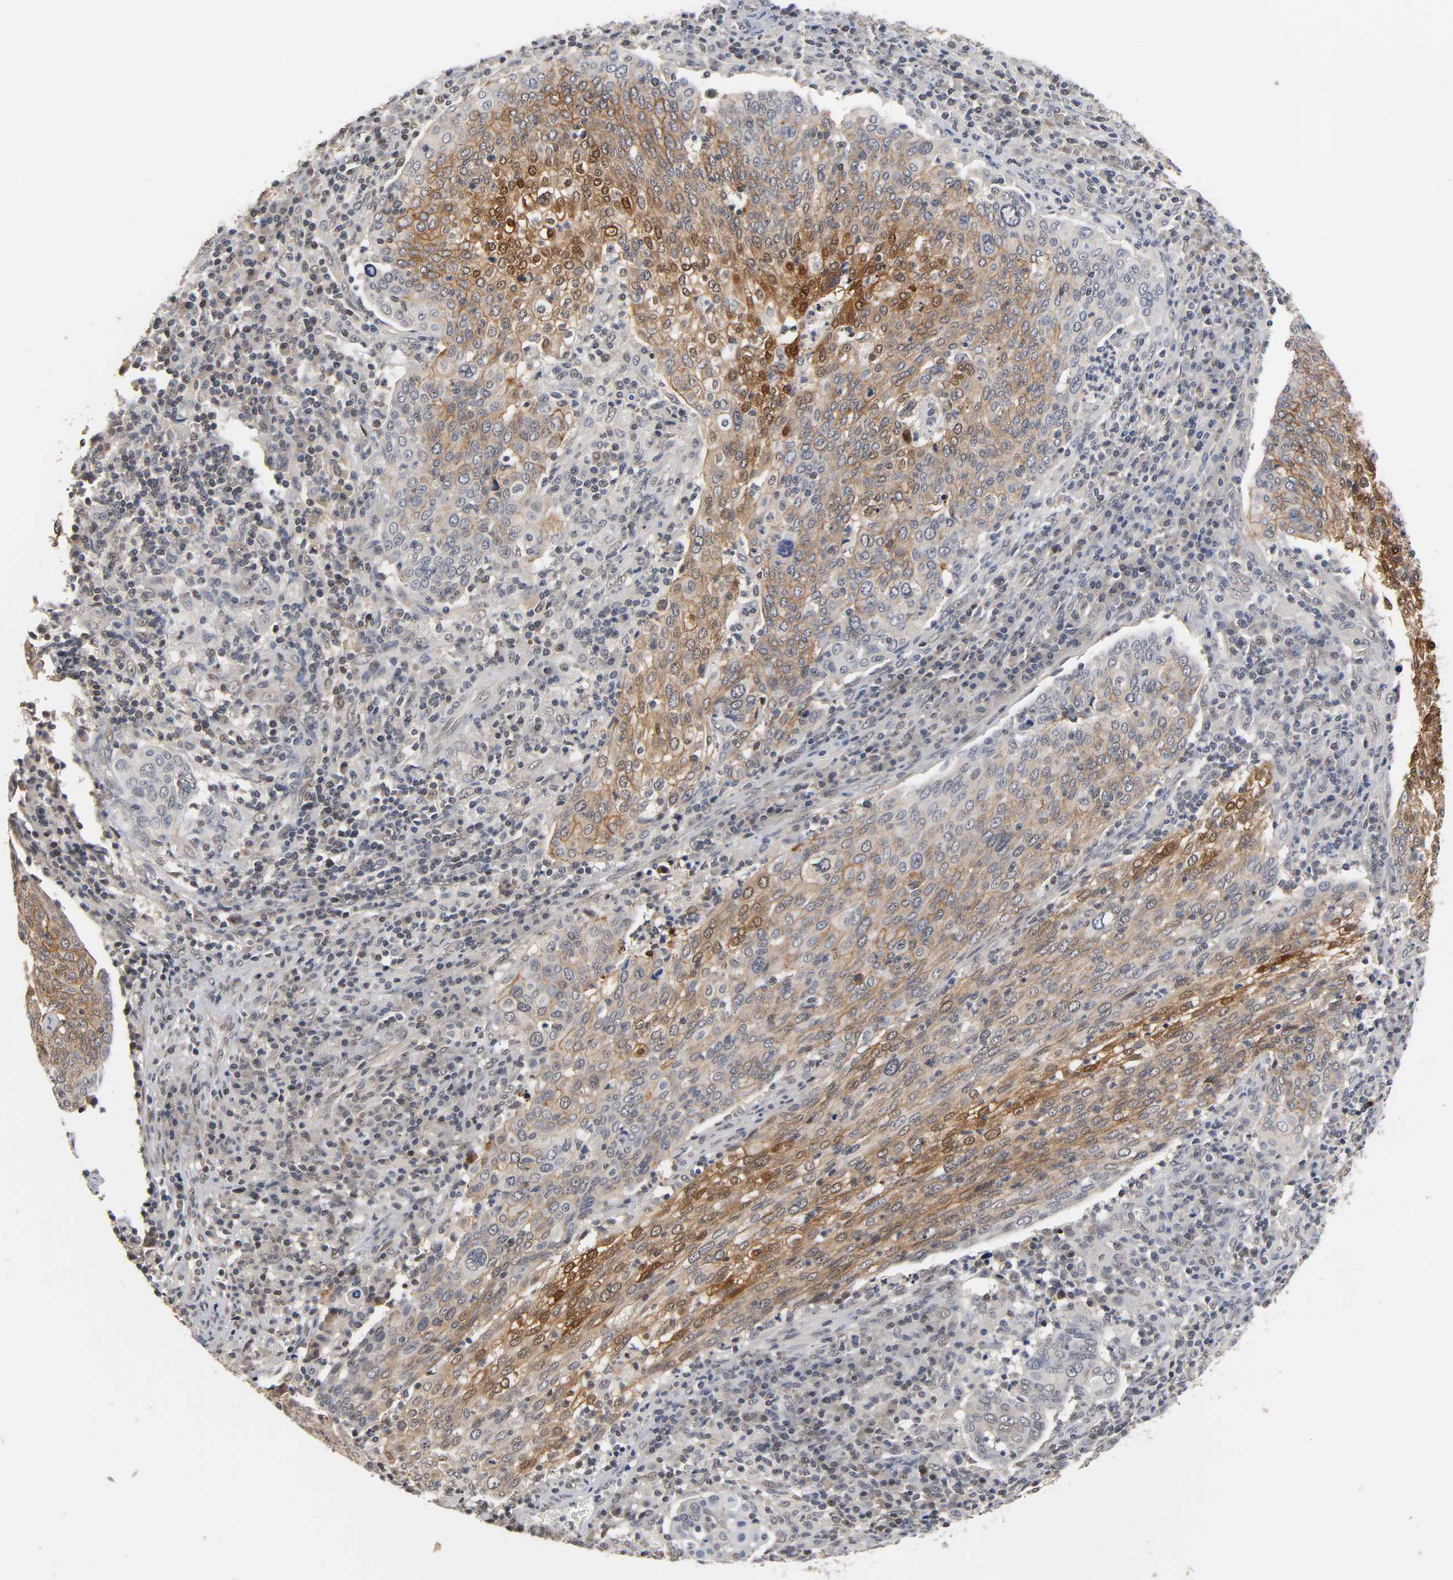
{"staining": {"intensity": "moderate", "quantity": "25%-75%", "location": "cytoplasmic/membranous,nuclear"}, "tissue": "cervical cancer", "cell_type": "Tumor cells", "image_type": "cancer", "snomed": [{"axis": "morphology", "description": "Squamous cell carcinoma, NOS"}, {"axis": "topography", "description": "Cervix"}], "caption": "Immunohistochemistry (DAB) staining of squamous cell carcinoma (cervical) shows moderate cytoplasmic/membranous and nuclear protein expression in approximately 25%-75% of tumor cells. (Brightfield microscopy of DAB IHC at high magnification).", "gene": "HTR1E", "patient": {"sex": "female", "age": 40}}